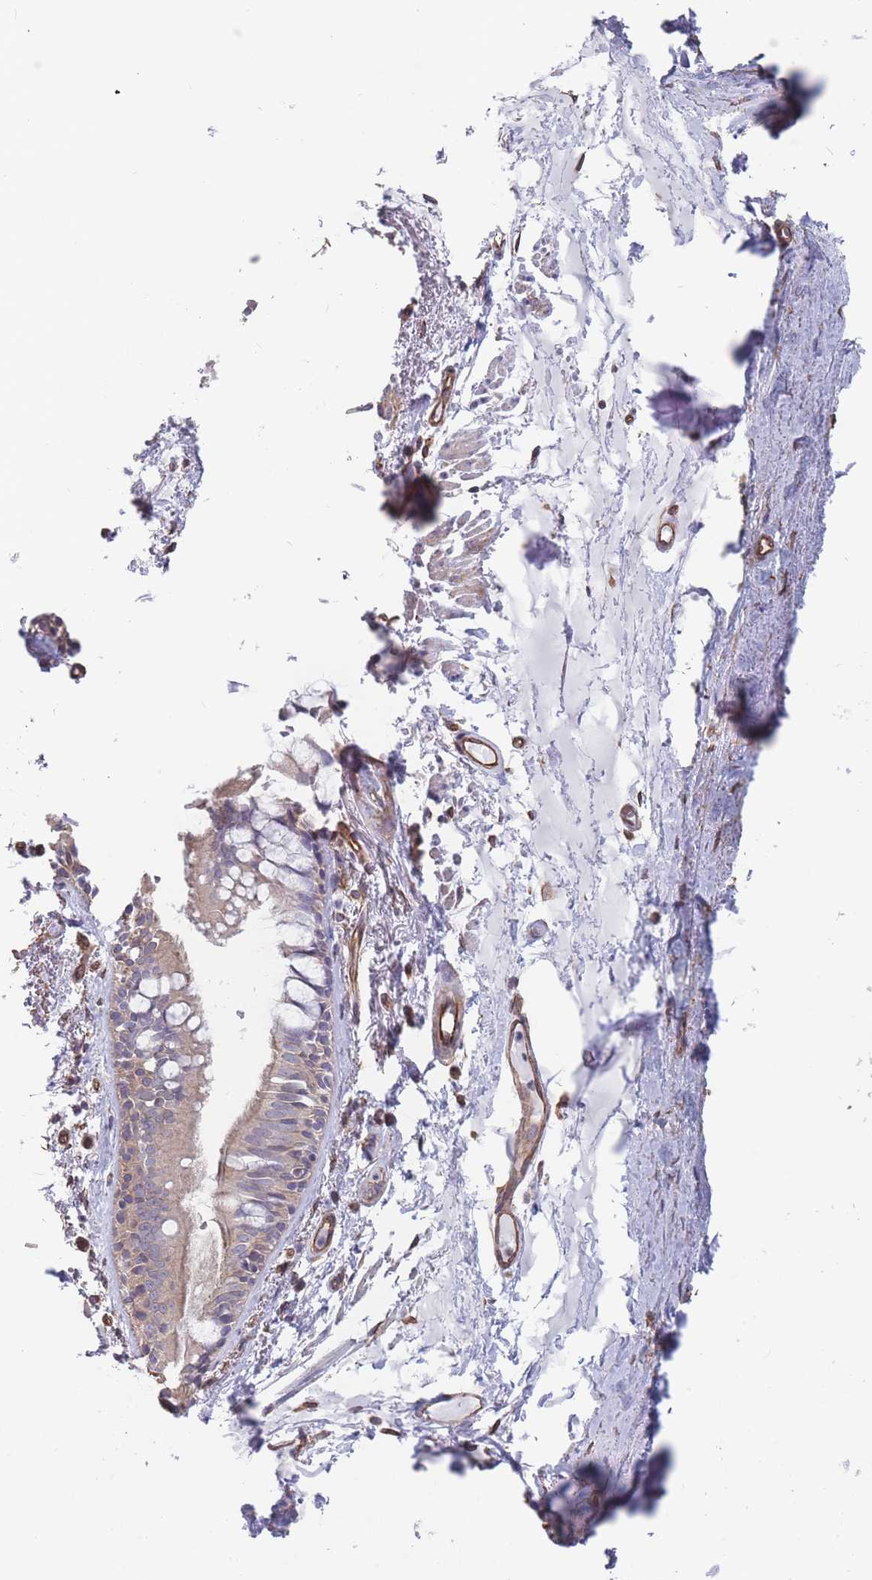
{"staining": {"intensity": "weak", "quantity": "25%-75%", "location": "cytoplasmic/membranous"}, "tissue": "bronchus", "cell_type": "Respiratory epithelial cells", "image_type": "normal", "snomed": [{"axis": "morphology", "description": "Normal tissue, NOS"}, {"axis": "topography", "description": "Bronchus"}], "caption": "An immunohistochemistry histopathology image of unremarkable tissue is shown. Protein staining in brown shows weak cytoplasmic/membranous positivity in bronchus within respiratory epithelial cells. (DAB IHC, brown staining for protein, blue staining for nuclei).", "gene": "SLC1A6", "patient": {"sex": "male", "age": 70}}